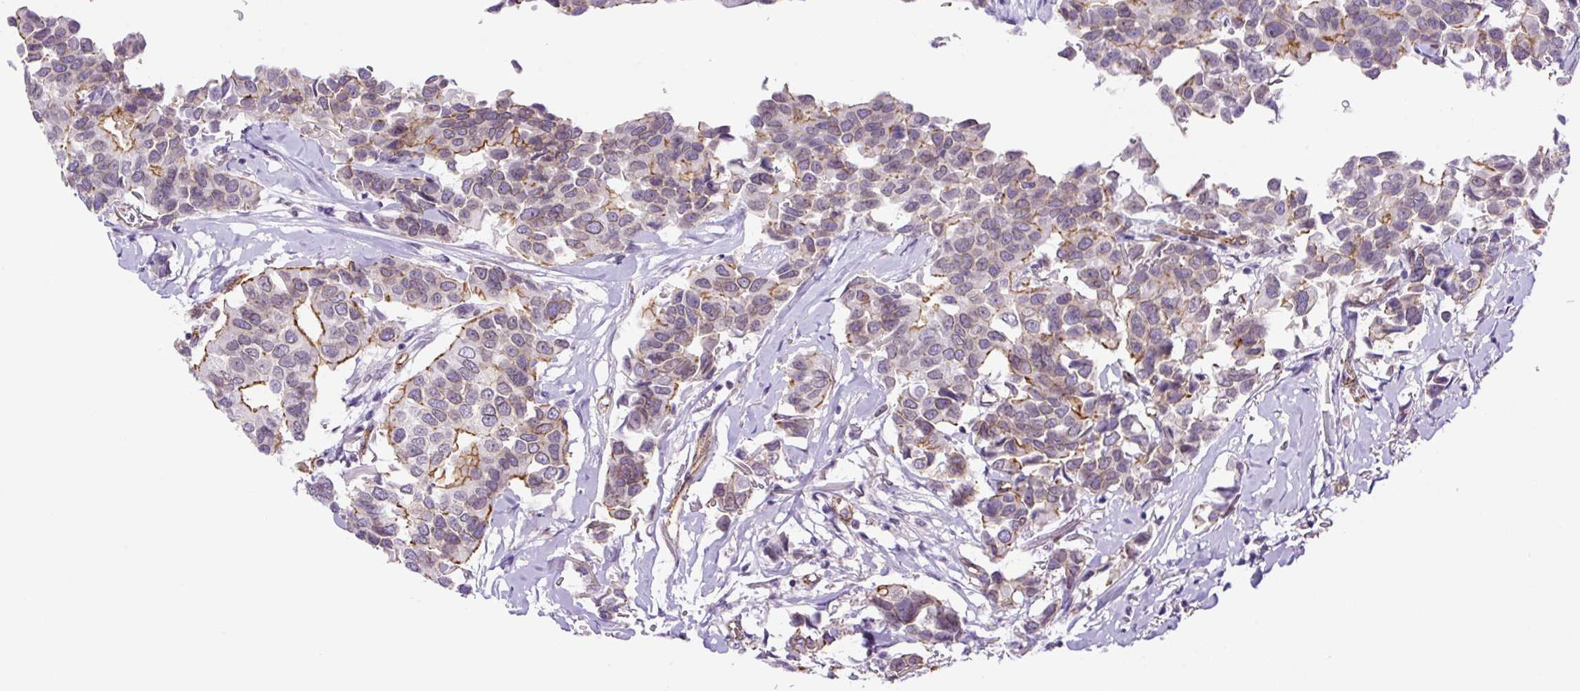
{"staining": {"intensity": "moderate", "quantity": "<25%", "location": "cytoplasmic/membranous"}, "tissue": "breast cancer", "cell_type": "Tumor cells", "image_type": "cancer", "snomed": [{"axis": "morphology", "description": "Duct carcinoma"}, {"axis": "topography", "description": "Breast"}], "caption": "High-magnification brightfield microscopy of infiltrating ductal carcinoma (breast) stained with DAB (brown) and counterstained with hematoxylin (blue). tumor cells exhibit moderate cytoplasmic/membranous expression is present in approximately<25% of cells.", "gene": "MYO5C", "patient": {"sex": "female", "age": 80}}